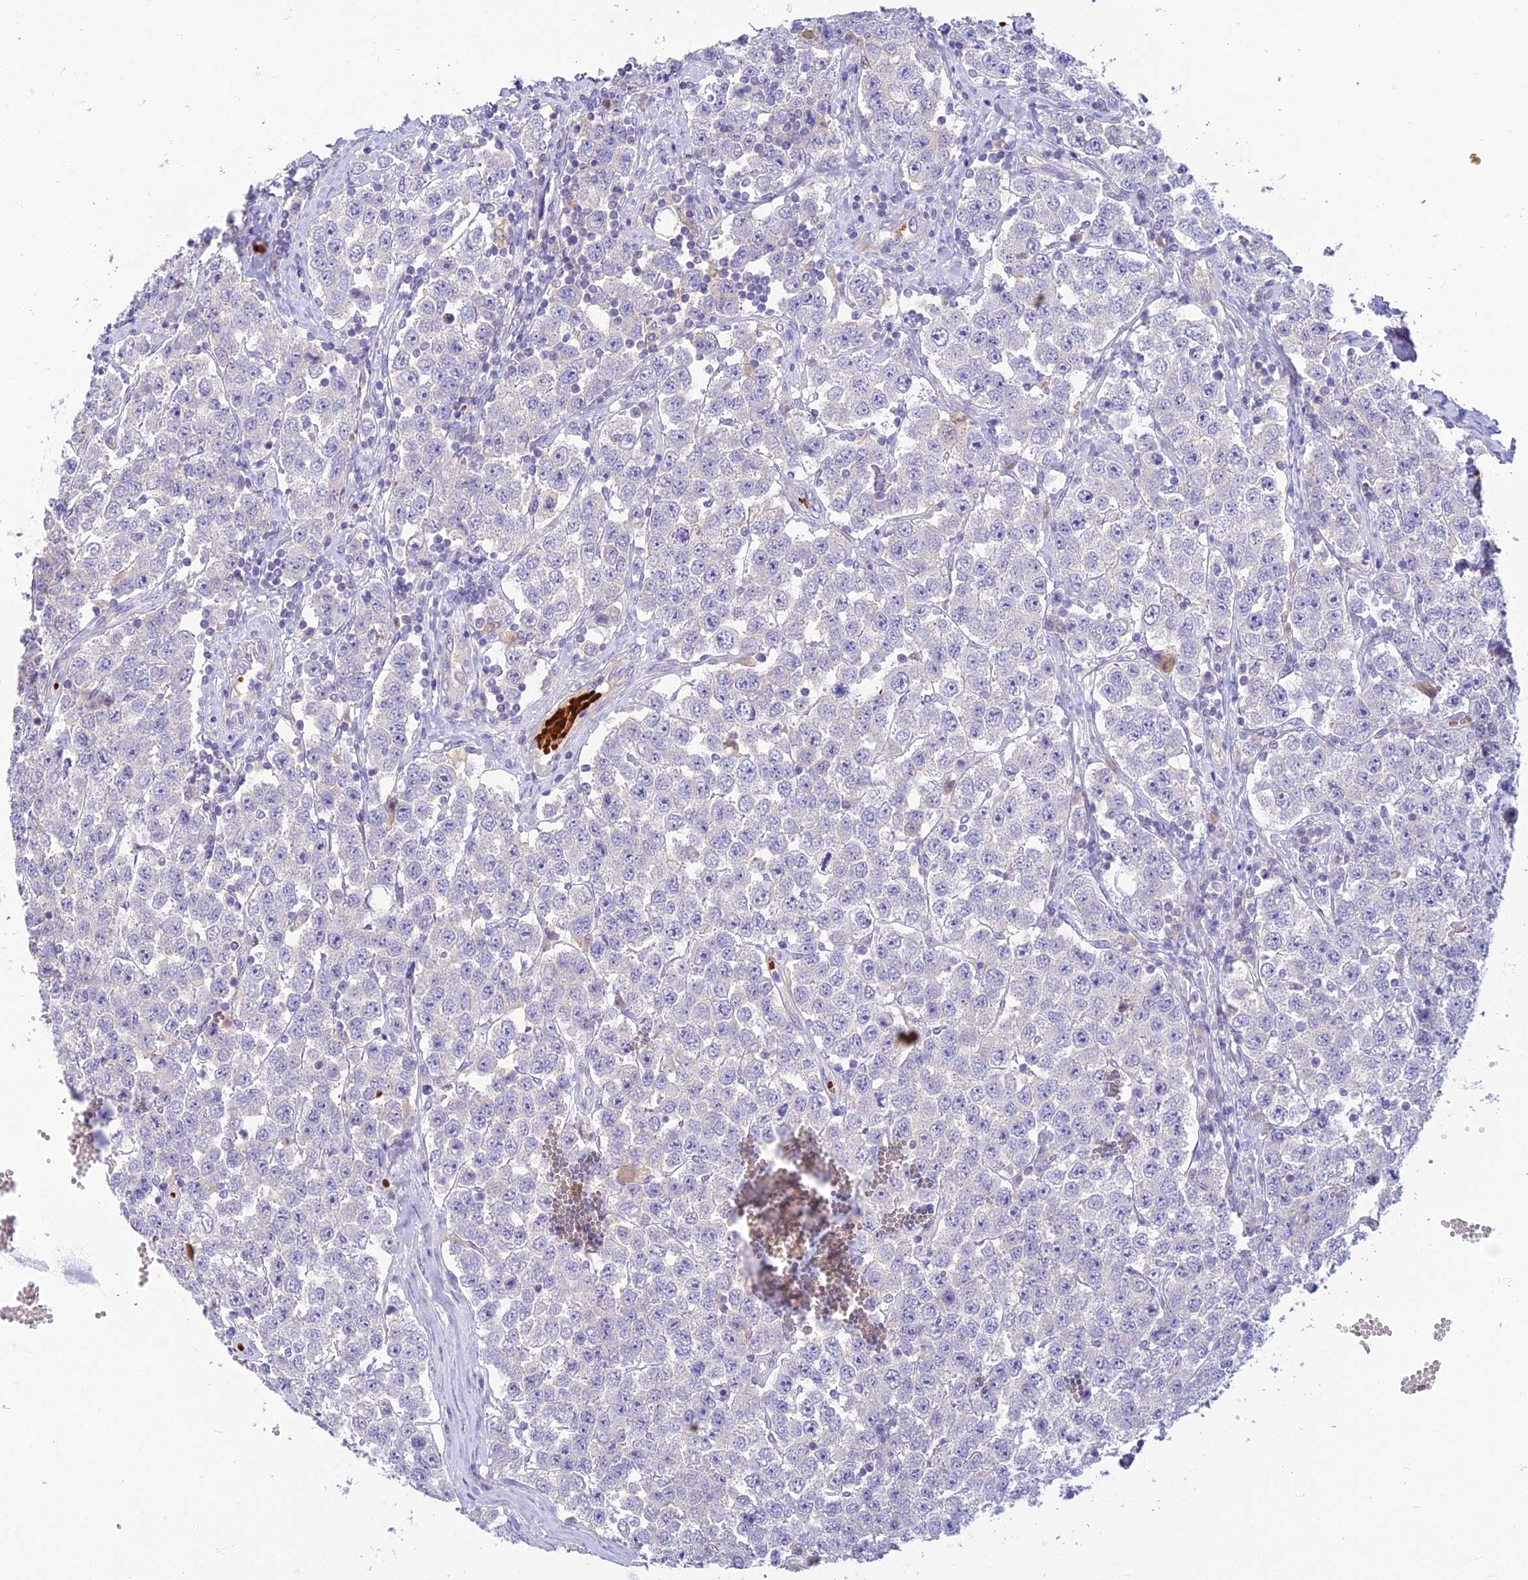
{"staining": {"intensity": "negative", "quantity": "none", "location": "none"}, "tissue": "testis cancer", "cell_type": "Tumor cells", "image_type": "cancer", "snomed": [{"axis": "morphology", "description": "Seminoma, NOS"}, {"axis": "topography", "description": "Testis"}], "caption": "This is a photomicrograph of immunohistochemistry (IHC) staining of testis cancer (seminoma), which shows no positivity in tumor cells.", "gene": "CLIP4", "patient": {"sex": "male", "age": 28}}